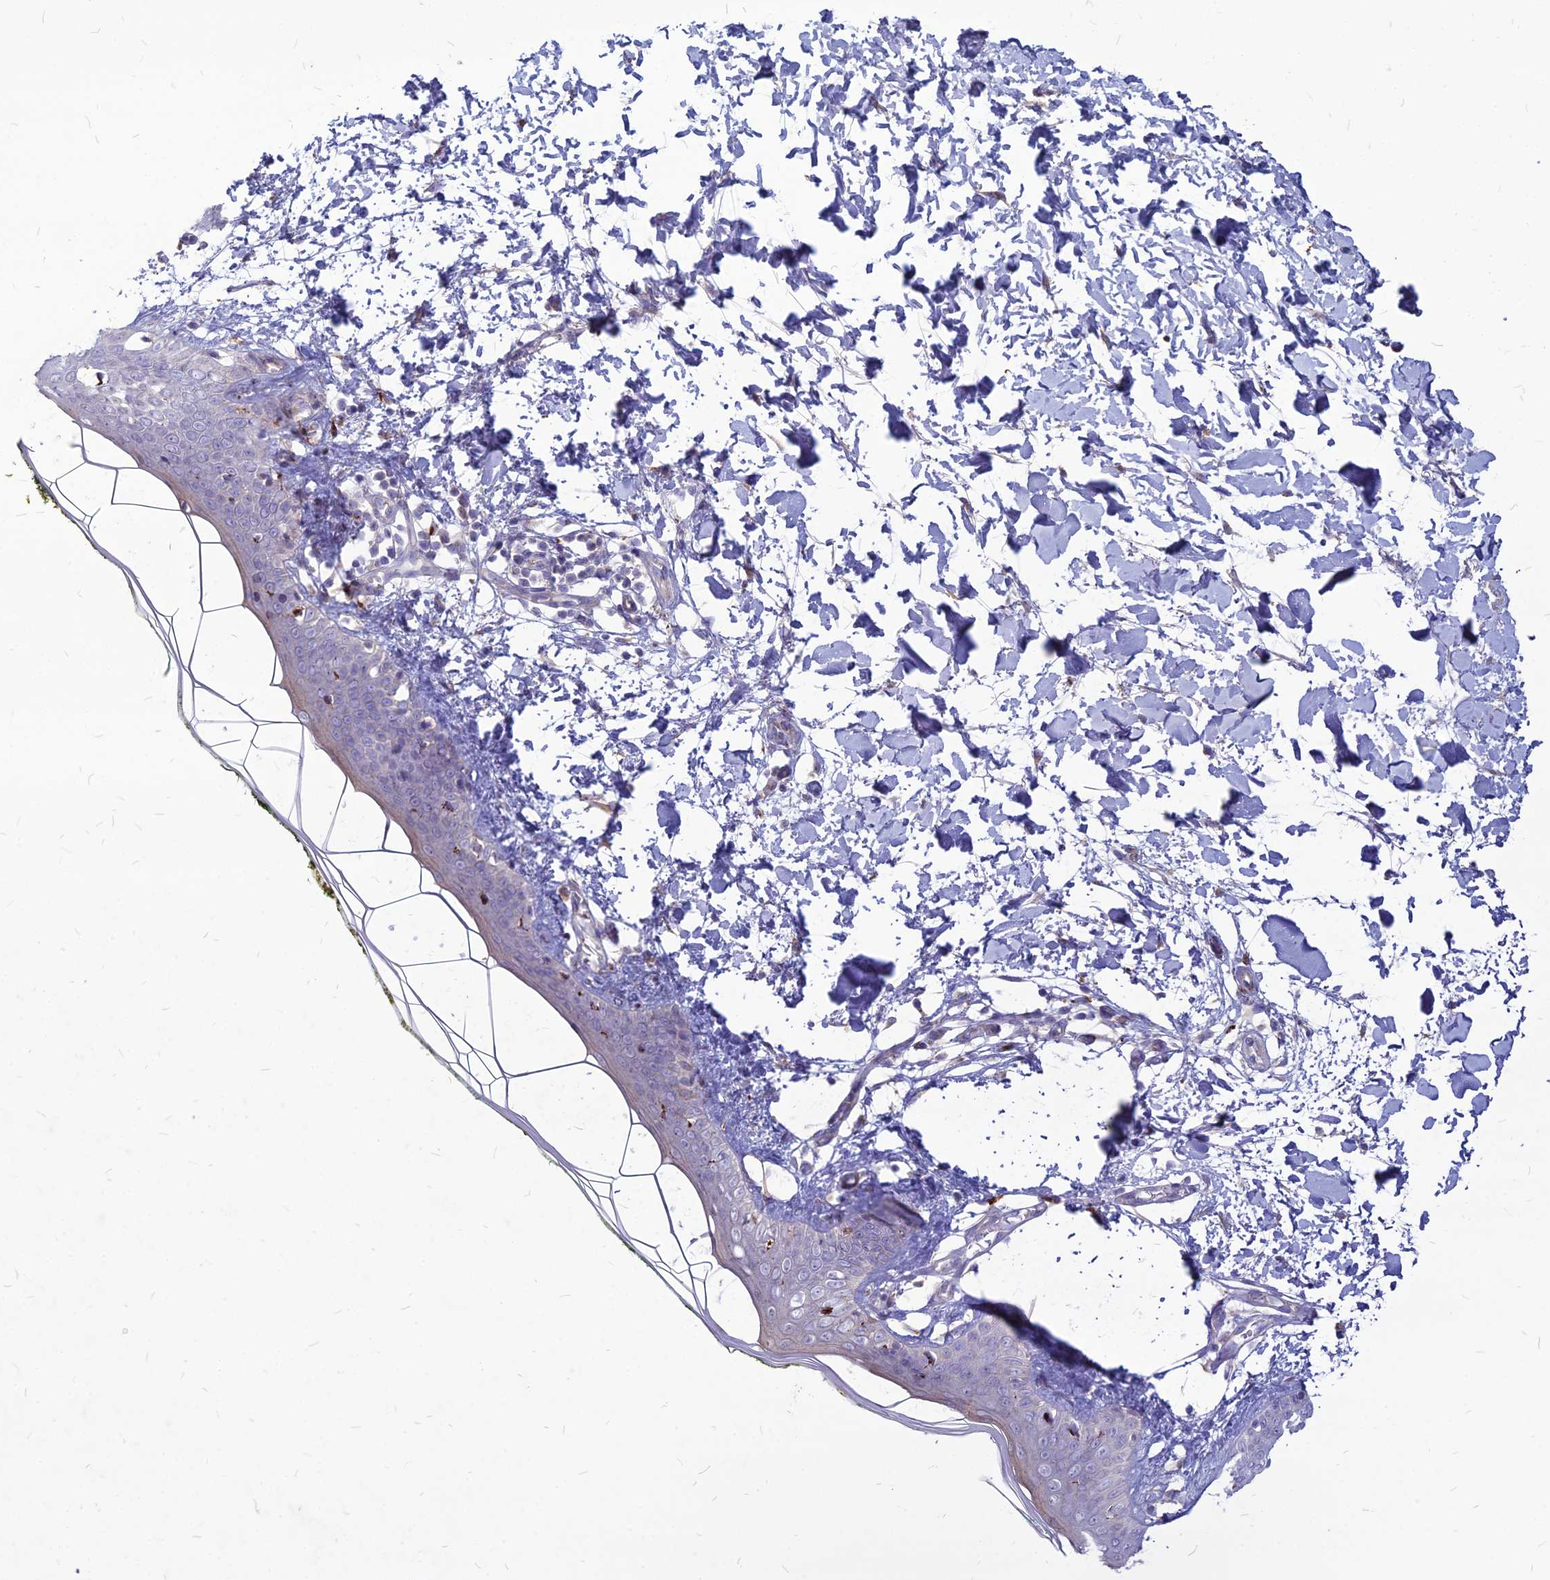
{"staining": {"intensity": "negative", "quantity": "none", "location": "none"}, "tissue": "skin", "cell_type": "Fibroblasts", "image_type": "normal", "snomed": [{"axis": "morphology", "description": "Normal tissue, NOS"}, {"axis": "topography", "description": "Skin"}], "caption": "Fibroblasts are negative for protein expression in unremarkable human skin. (DAB immunohistochemistry with hematoxylin counter stain).", "gene": "PCED1B", "patient": {"sex": "female", "age": 34}}